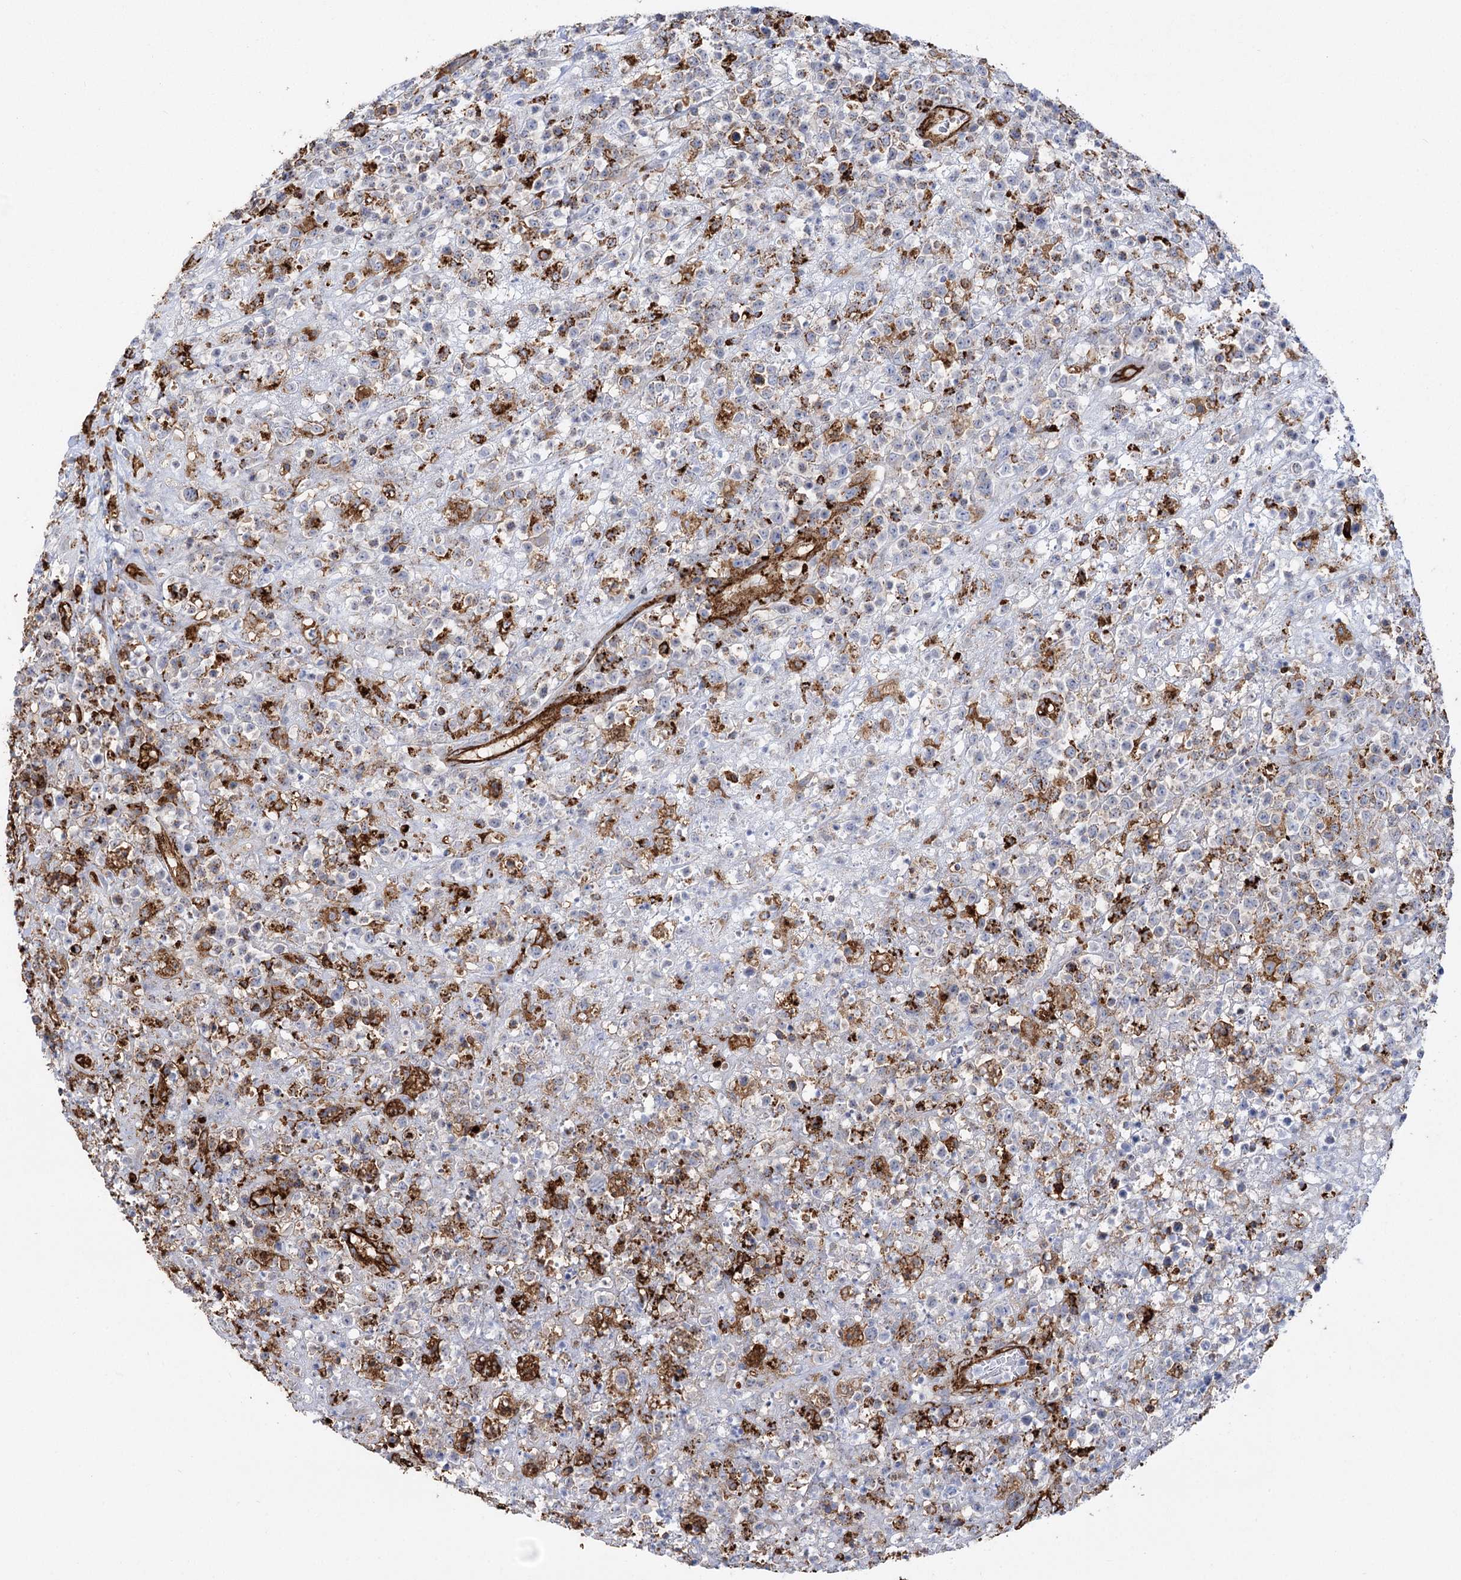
{"staining": {"intensity": "negative", "quantity": "none", "location": "none"}, "tissue": "lymphoma", "cell_type": "Tumor cells", "image_type": "cancer", "snomed": [{"axis": "morphology", "description": "Malignant lymphoma, non-Hodgkin's type, High grade"}, {"axis": "topography", "description": "Colon"}], "caption": "The photomicrograph shows no significant positivity in tumor cells of lymphoma.", "gene": "PIWIL4", "patient": {"sex": "female", "age": 53}}